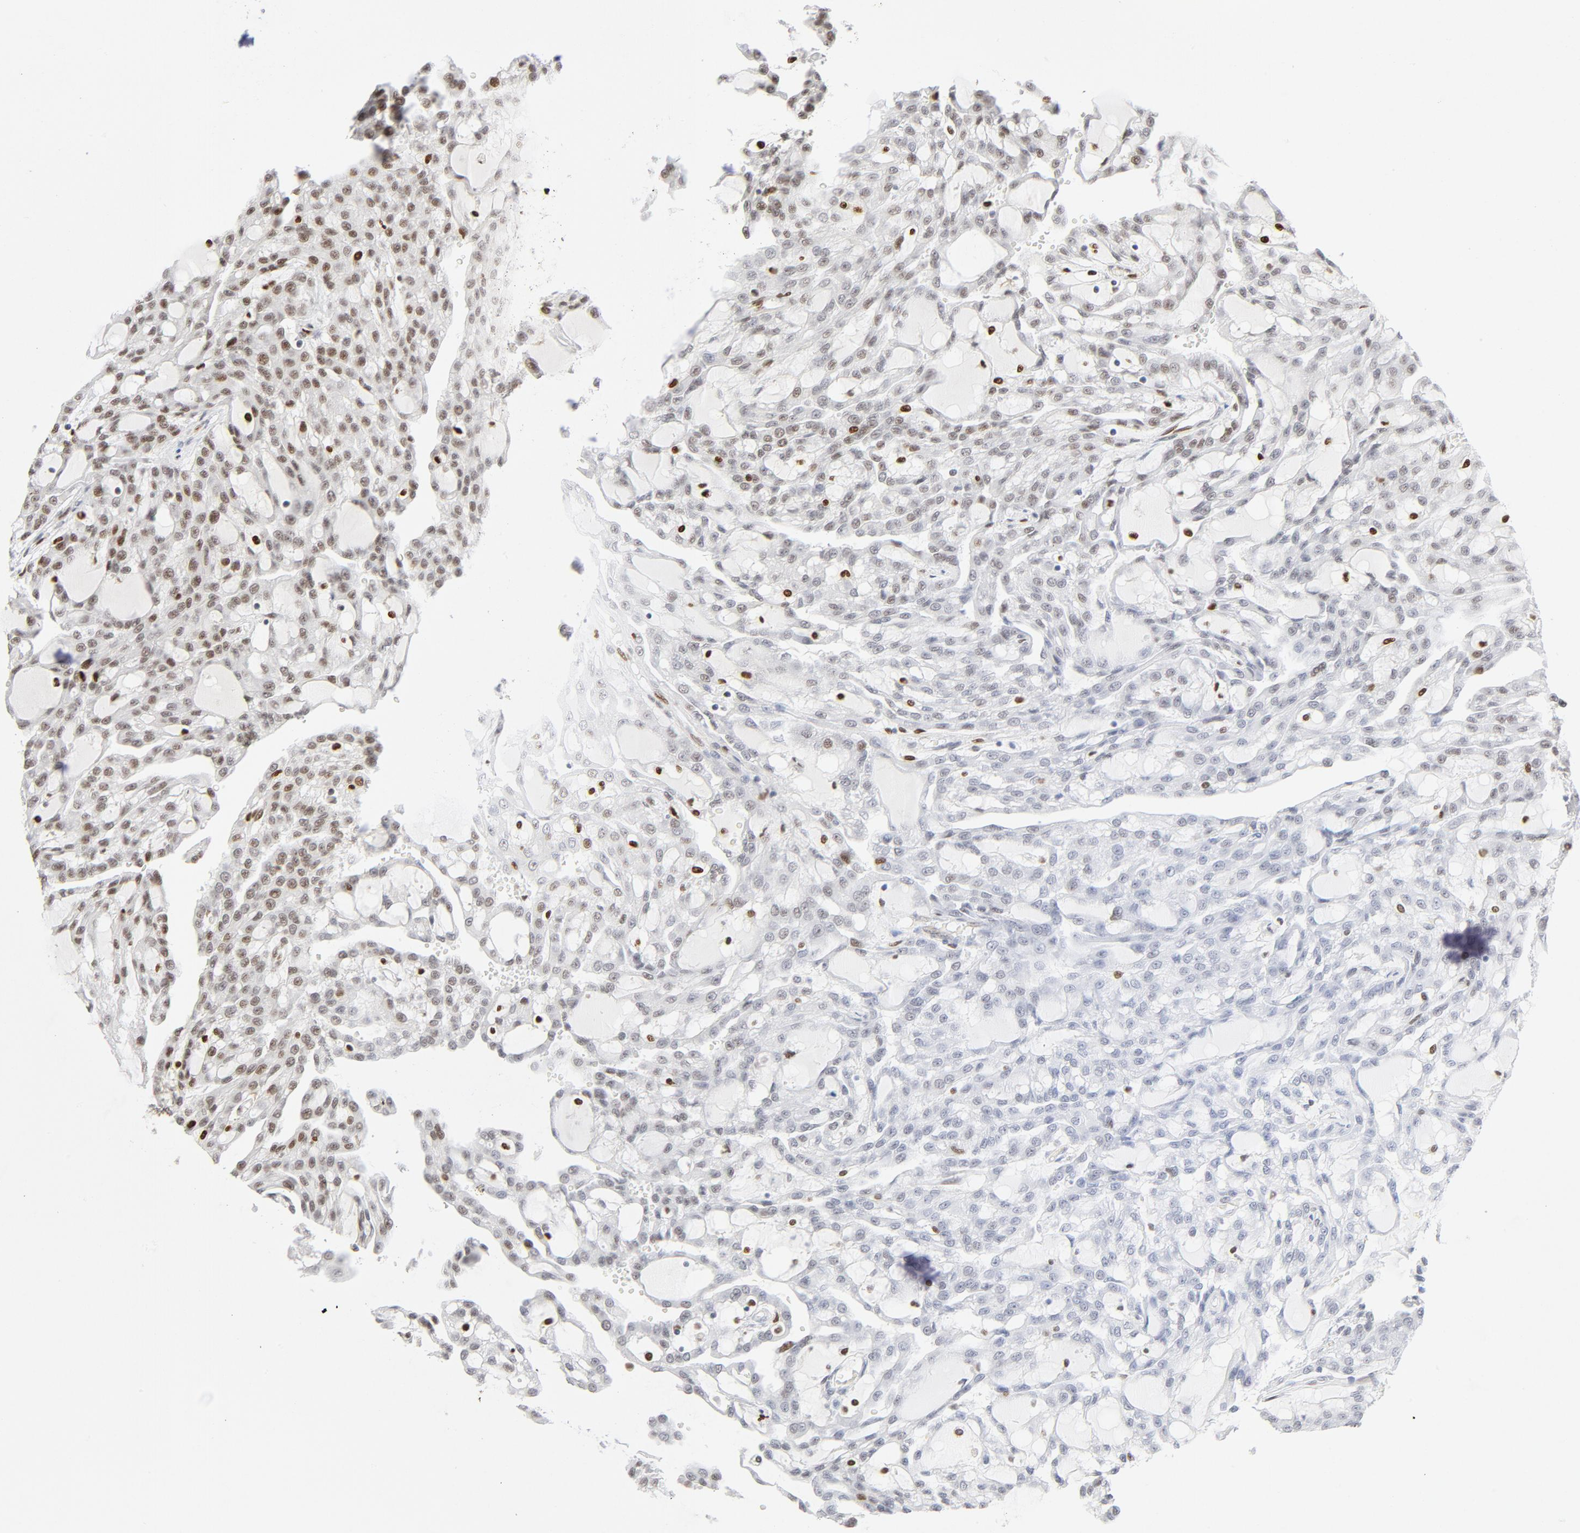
{"staining": {"intensity": "weak", "quantity": "25%-75%", "location": "nuclear"}, "tissue": "renal cancer", "cell_type": "Tumor cells", "image_type": "cancer", "snomed": [{"axis": "morphology", "description": "Adenocarcinoma, NOS"}, {"axis": "topography", "description": "Kidney"}], "caption": "An image of human renal cancer stained for a protein displays weak nuclear brown staining in tumor cells.", "gene": "MEF2A", "patient": {"sex": "male", "age": 63}}